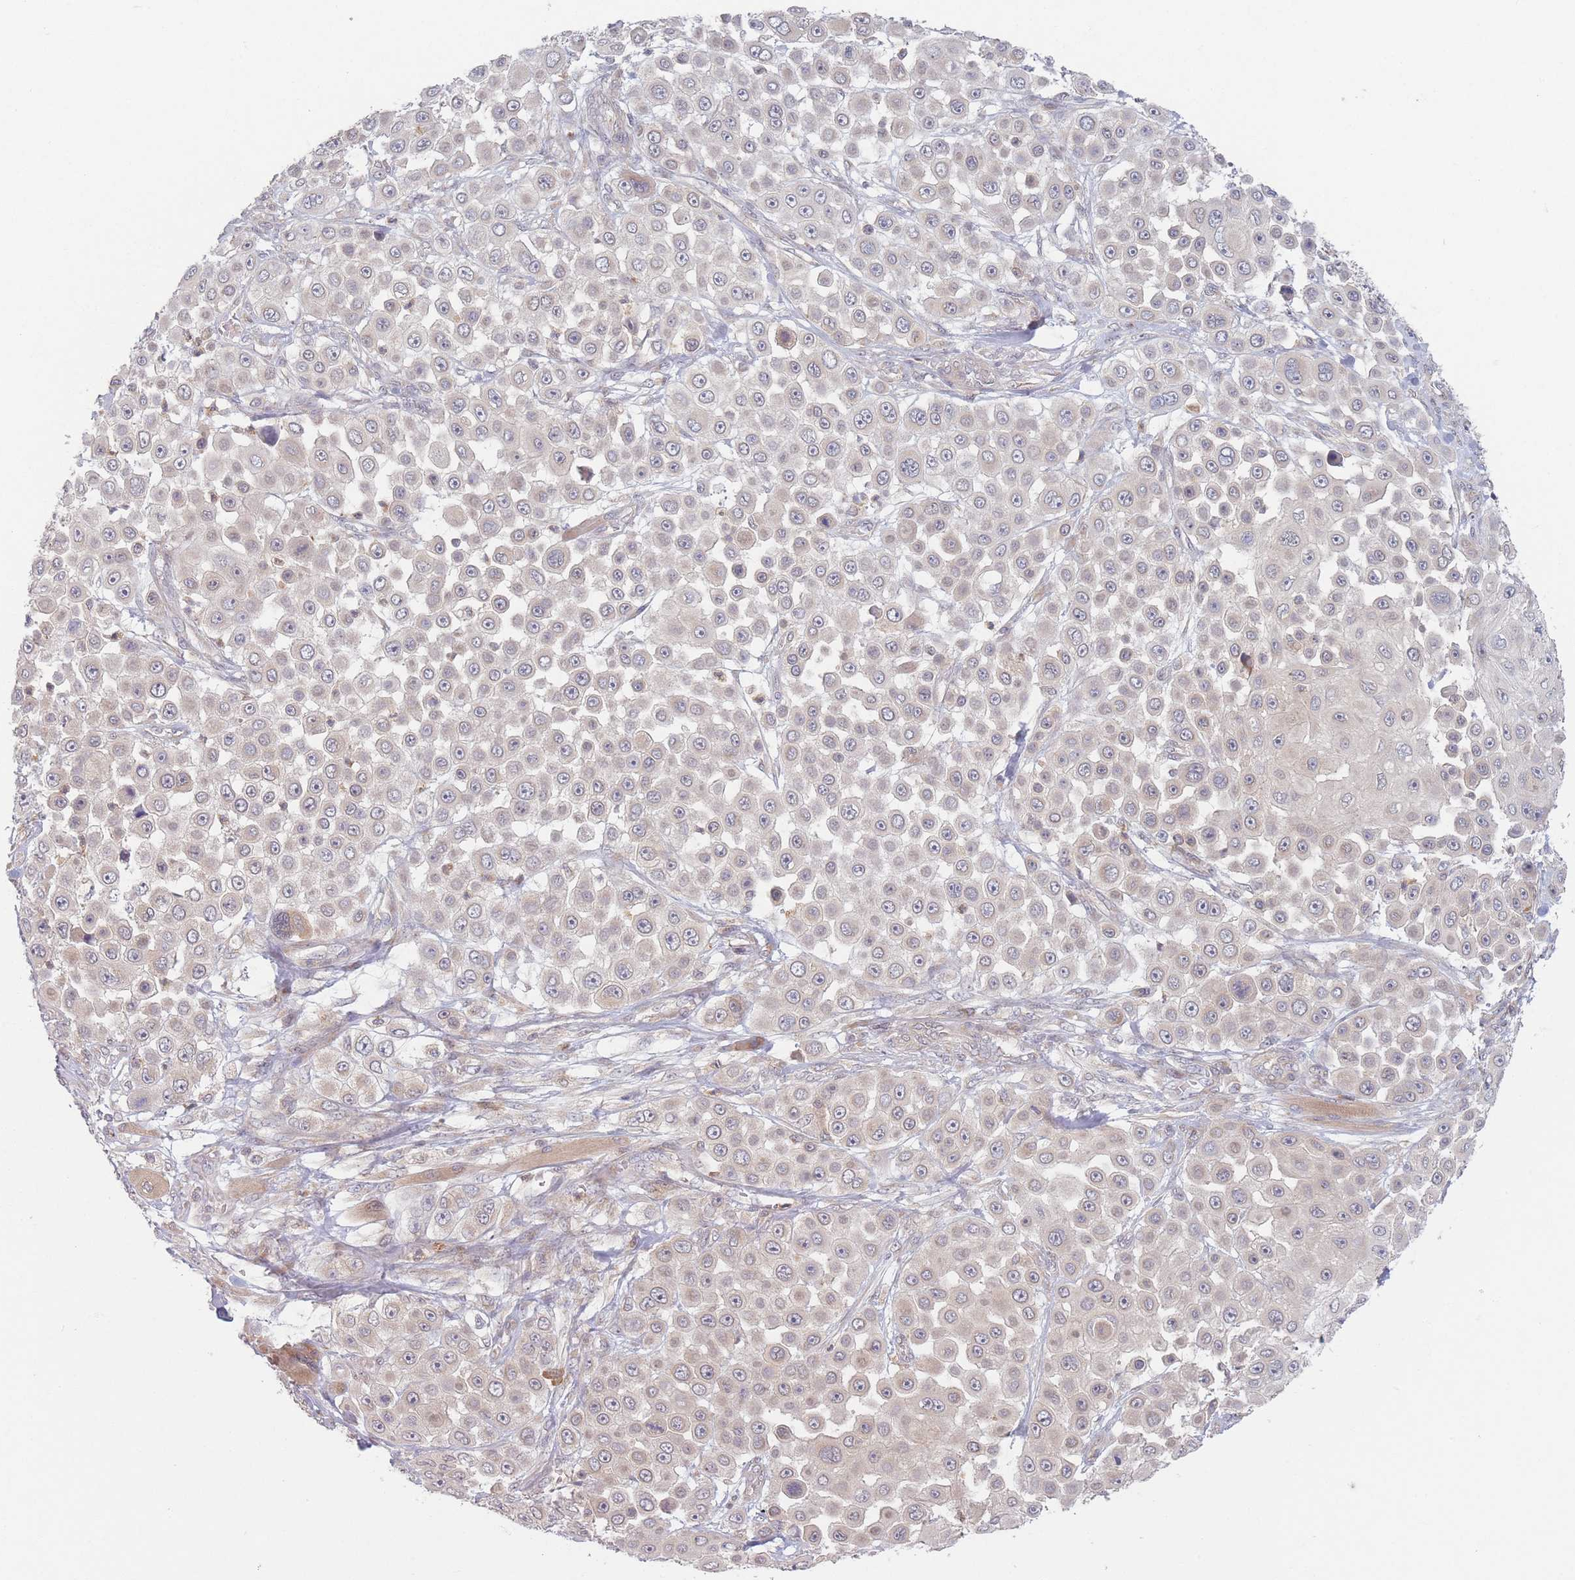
{"staining": {"intensity": "negative", "quantity": "none", "location": "none"}, "tissue": "skin cancer", "cell_type": "Tumor cells", "image_type": "cancer", "snomed": [{"axis": "morphology", "description": "Squamous cell carcinoma, NOS"}, {"axis": "topography", "description": "Skin"}], "caption": "Photomicrograph shows no protein positivity in tumor cells of squamous cell carcinoma (skin) tissue. (Immunohistochemistry (ihc), brightfield microscopy, high magnification).", "gene": "PPM1A", "patient": {"sex": "male", "age": 67}}